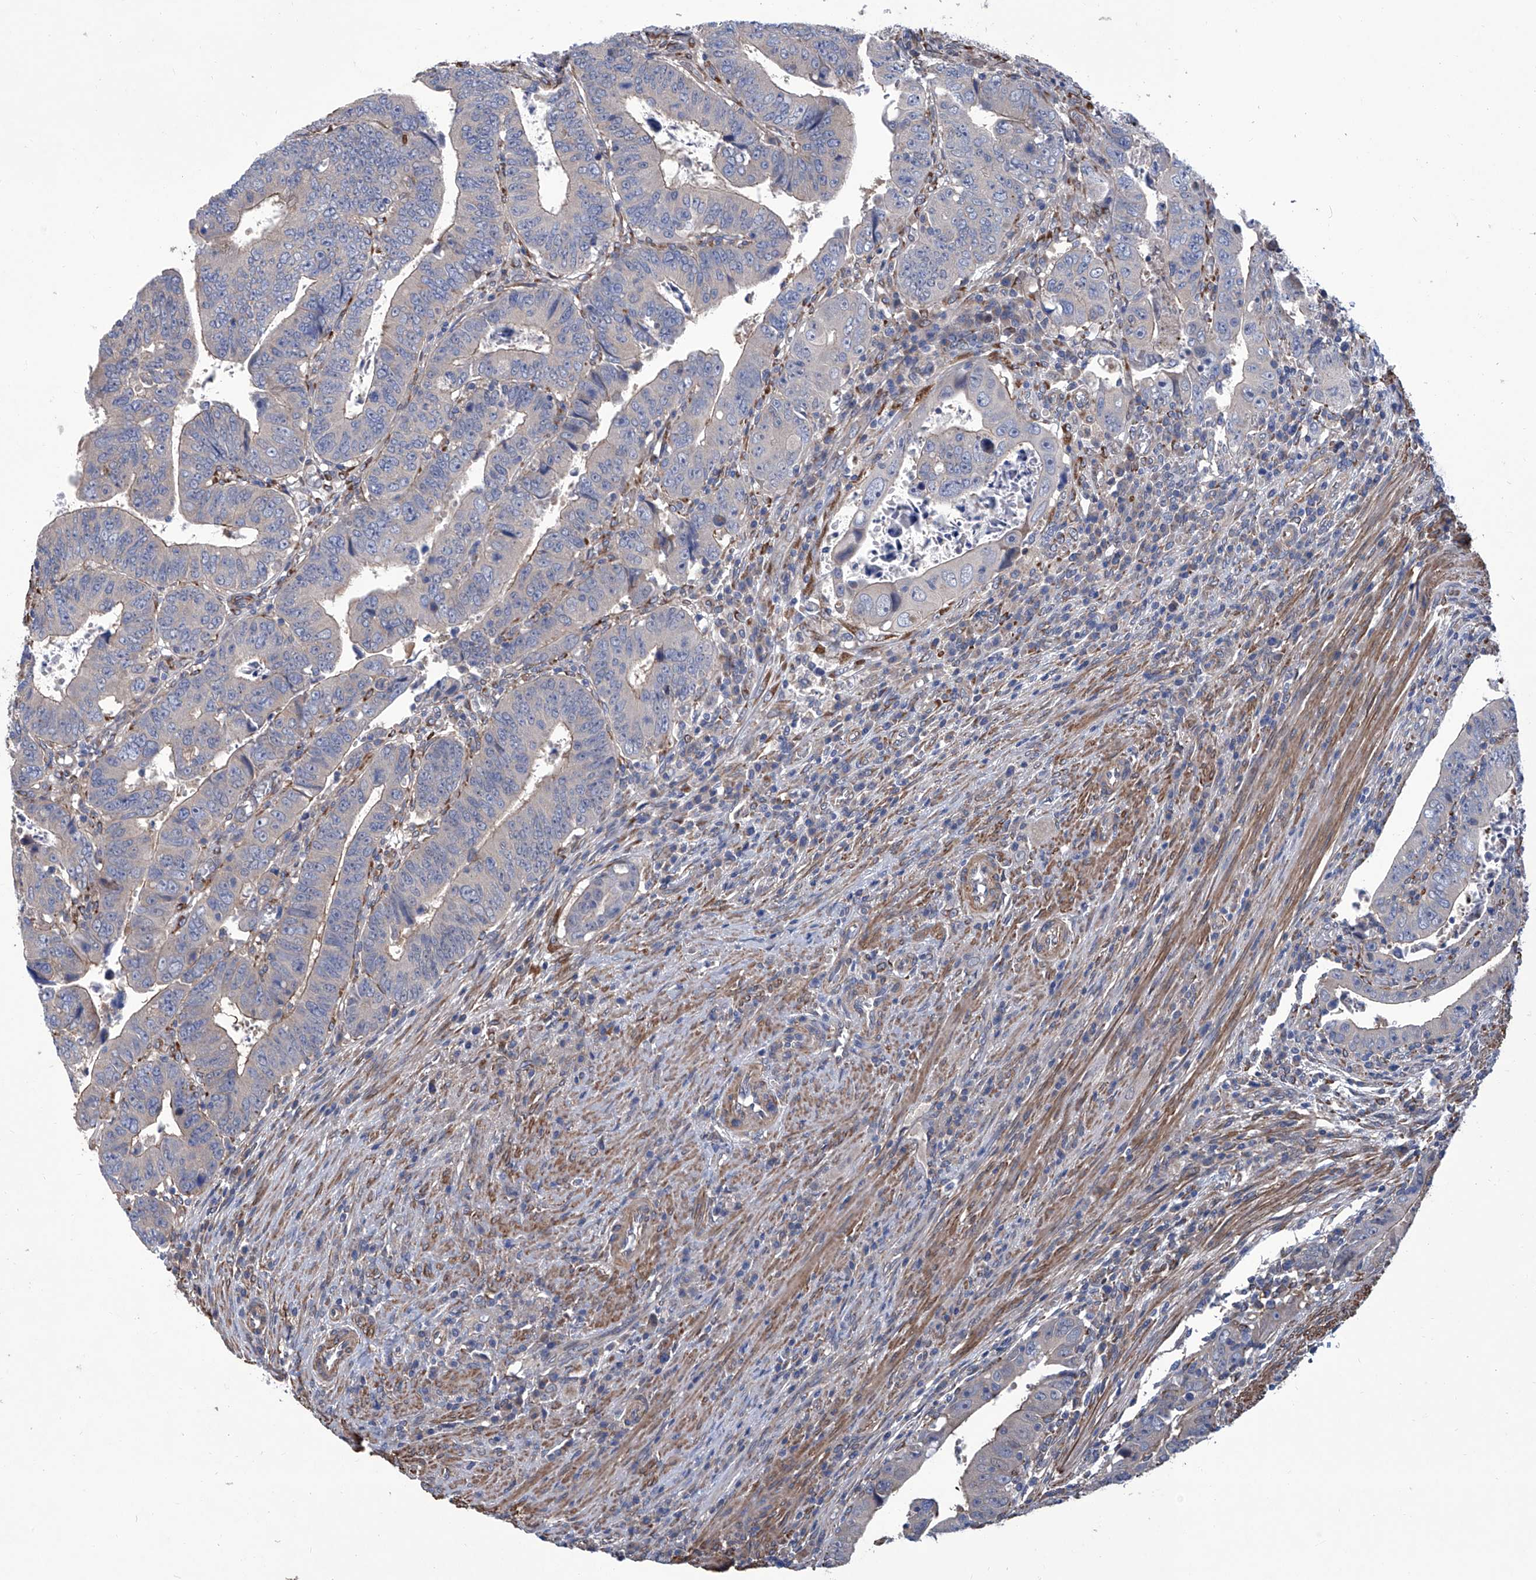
{"staining": {"intensity": "negative", "quantity": "none", "location": "none"}, "tissue": "colorectal cancer", "cell_type": "Tumor cells", "image_type": "cancer", "snomed": [{"axis": "morphology", "description": "Normal tissue, NOS"}, {"axis": "morphology", "description": "Adenocarcinoma, NOS"}, {"axis": "topography", "description": "Rectum"}], "caption": "This is an immunohistochemistry photomicrograph of human adenocarcinoma (colorectal). There is no expression in tumor cells.", "gene": "SMS", "patient": {"sex": "female", "age": 65}}